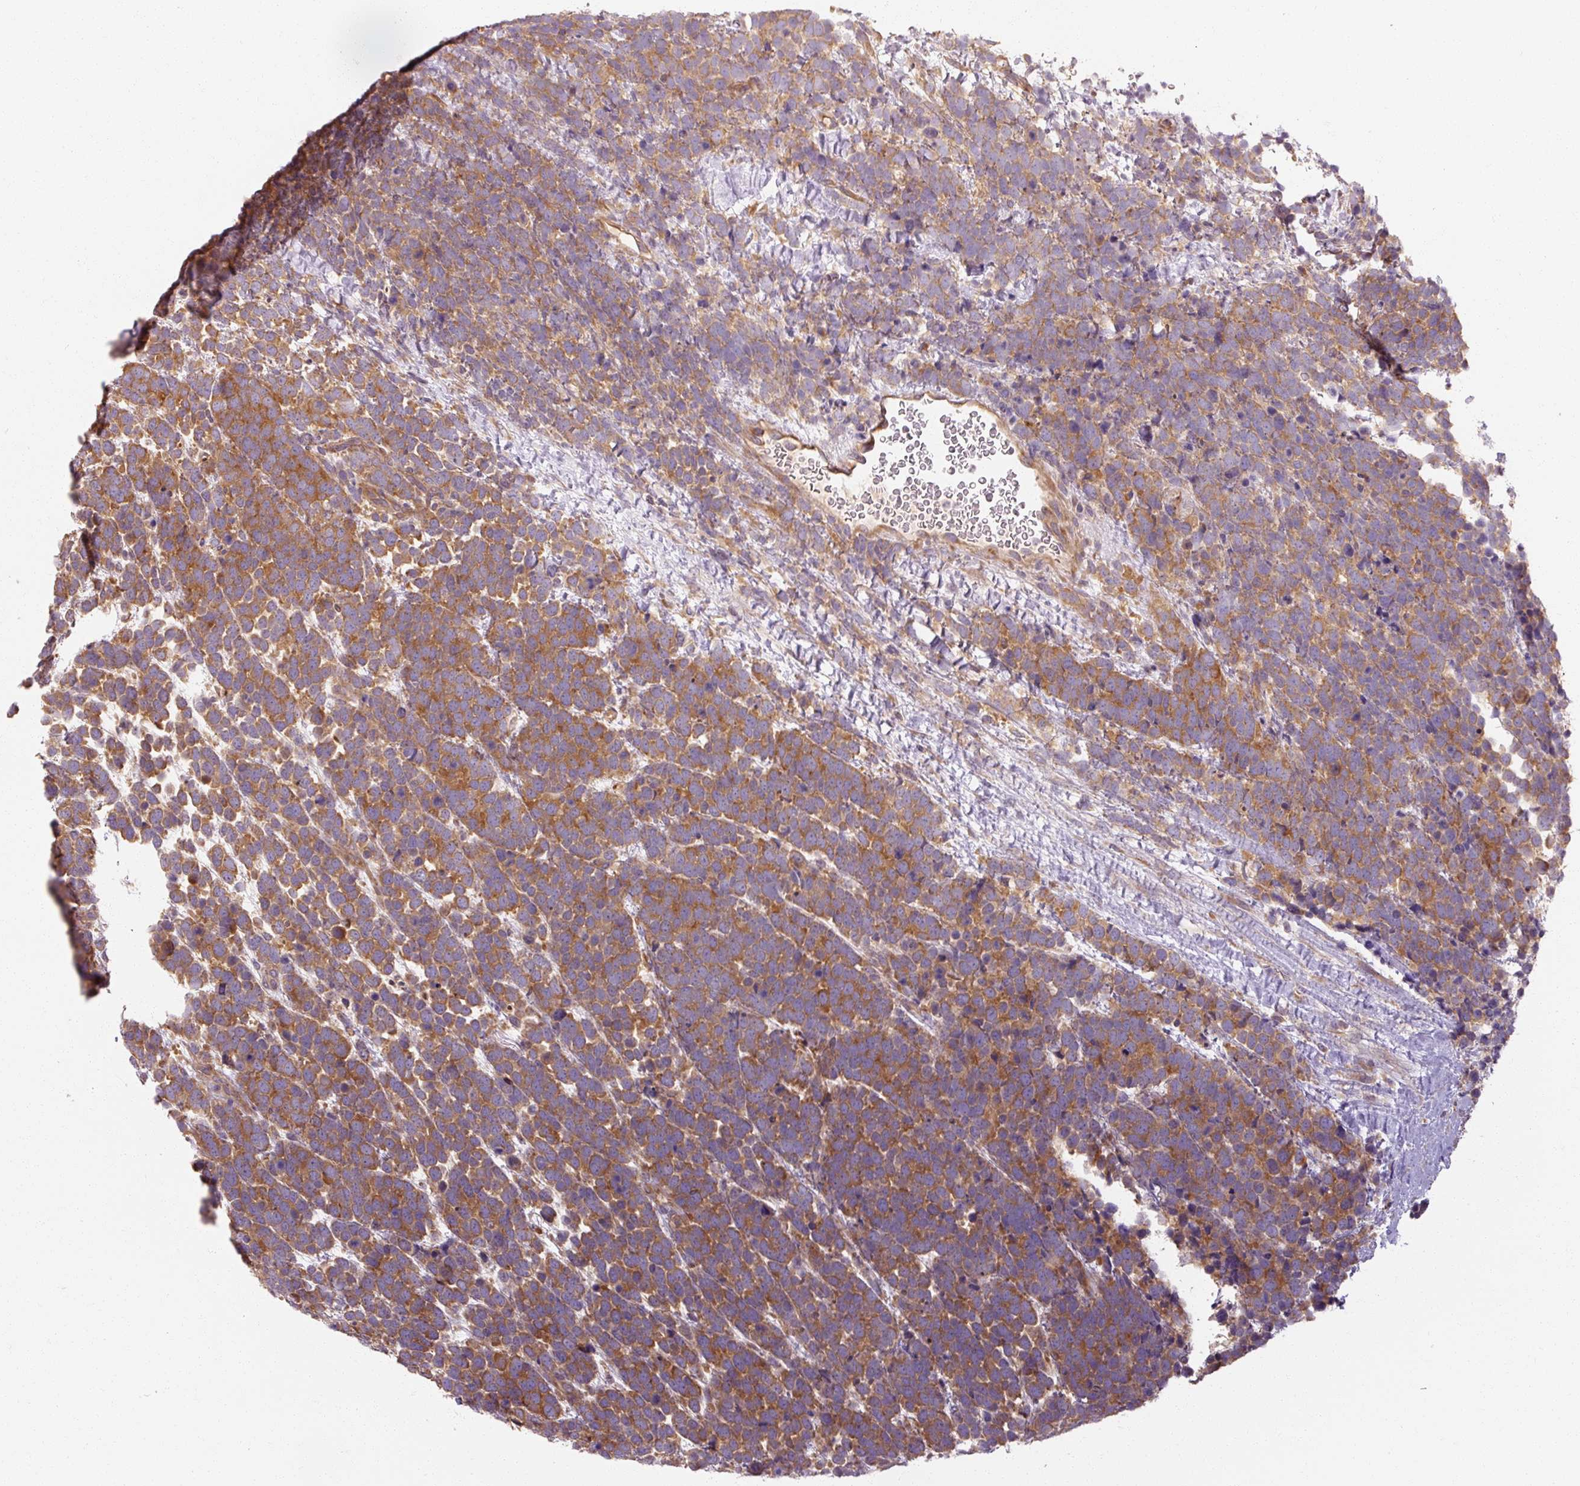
{"staining": {"intensity": "moderate", "quantity": "25%-75%", "location": "cytoplasmic/membranous"}, "tissue": "urothelial cancer", "cell_type": "Tumor cells", "image_type": "cancer", "snomed": [{"axis": "morphology", "description": "Urothelial carcinoma, High grade"}, {"axis": "topography", "description": "Urinary bladder"}], "caption": "IHC photomicrograph of neoplastic tissue: high-grade urothelial carcinoma stained using IHC exhibits medium levels of moderate protein expression localized specifically in the cytoplasmic/membranous of tumor cells, appearing as a cytoplasmic/membranous brown color.", "gene": "RB1CC1", "patient": {"sex": "female", "age": 82}}